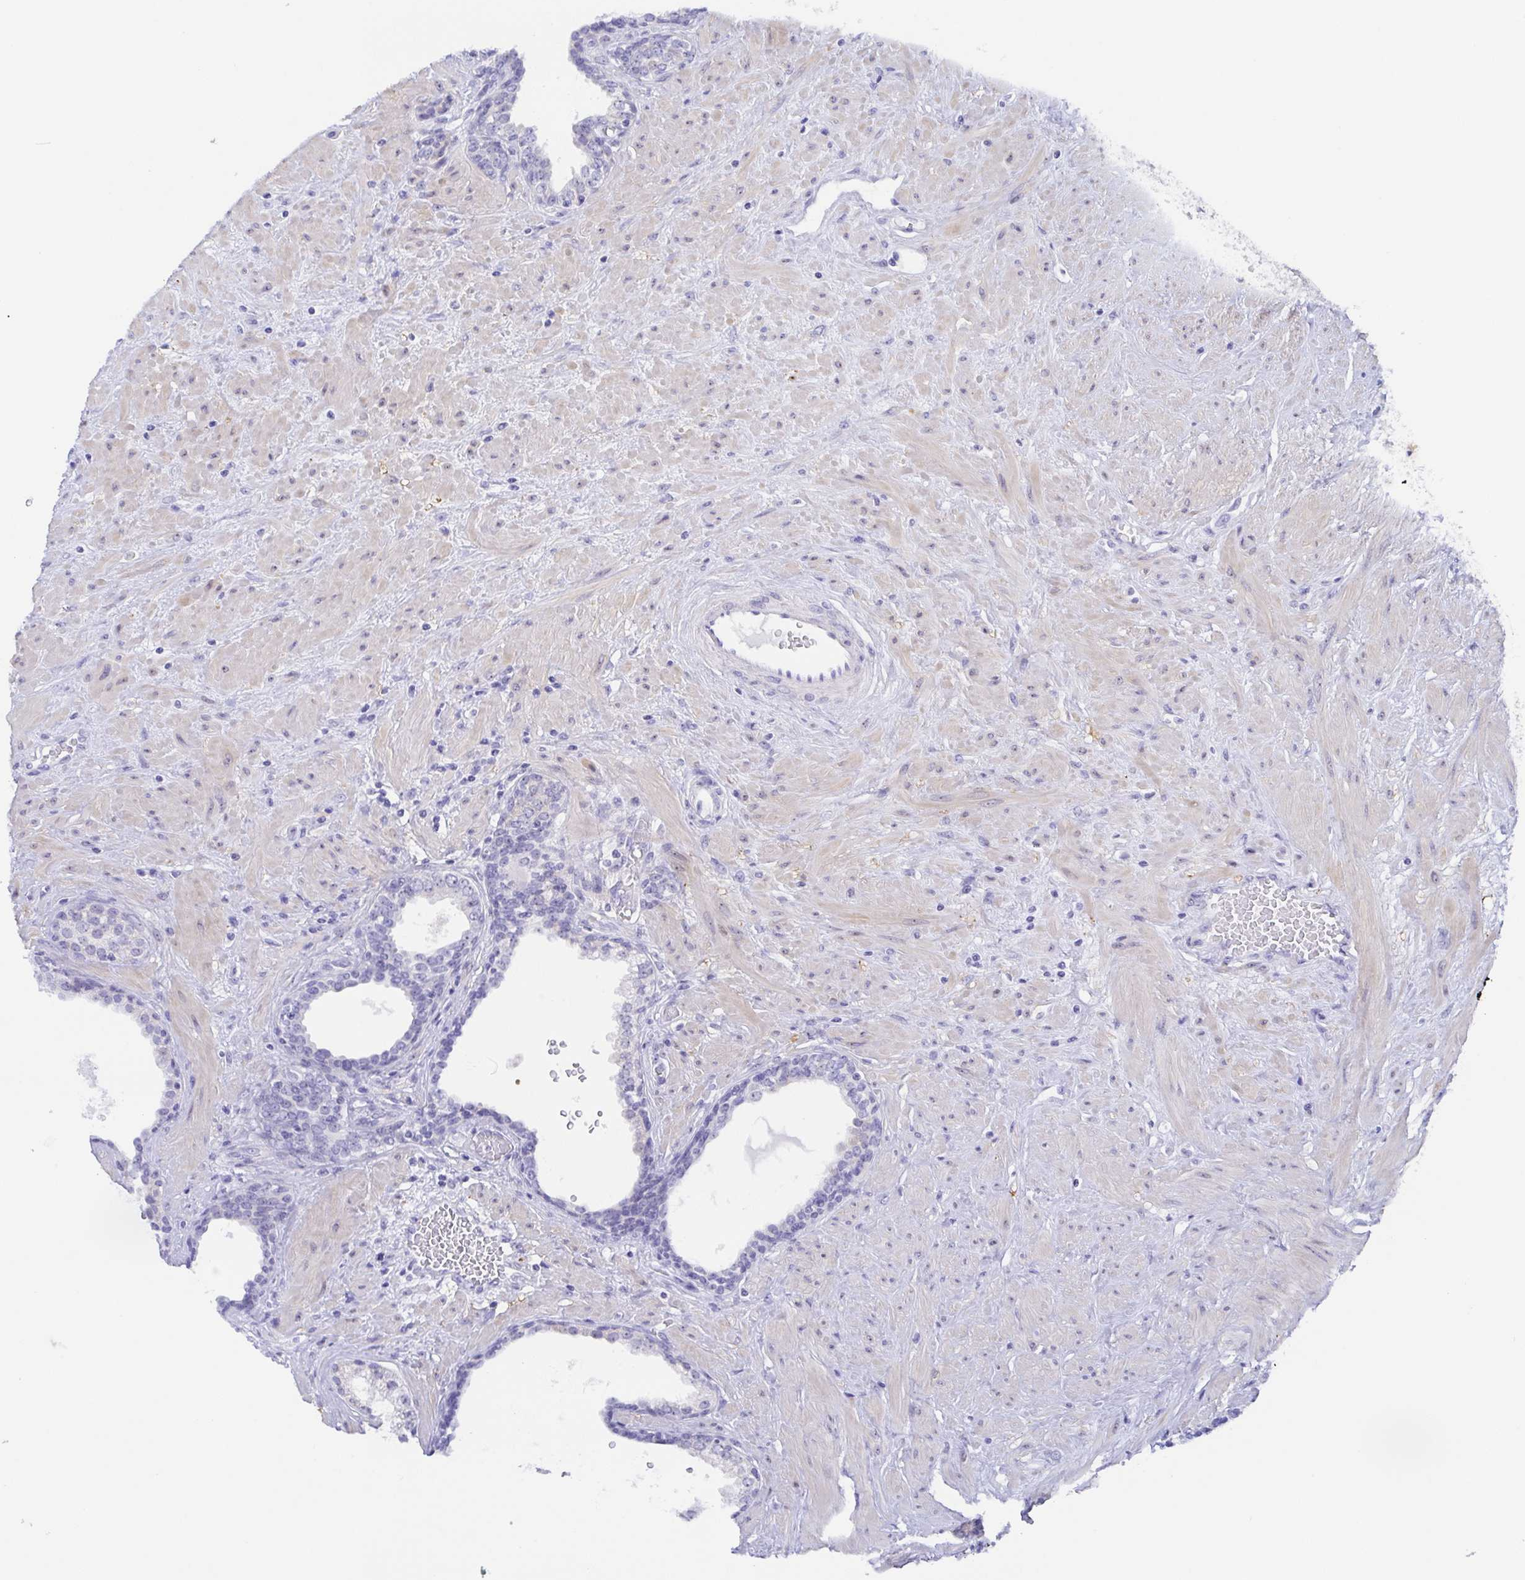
{"staining": {"intensity": "negative", "quantity": "none", "location": "none"}, "tissue": "prostate", "cell_type": "Glandular cells", "image_type": "normal", "snomed": [{"axis": "morphology", "description": "Normal tissue, NOS"}, {"axis": "topography", "description": "Prostate"}], "caption": "Immunohistochemistry of unremarkable human prostate reveals no staining in glandular cells.", "gene": "MUCL3", "patient": {"sex": "male", "age": 55}}